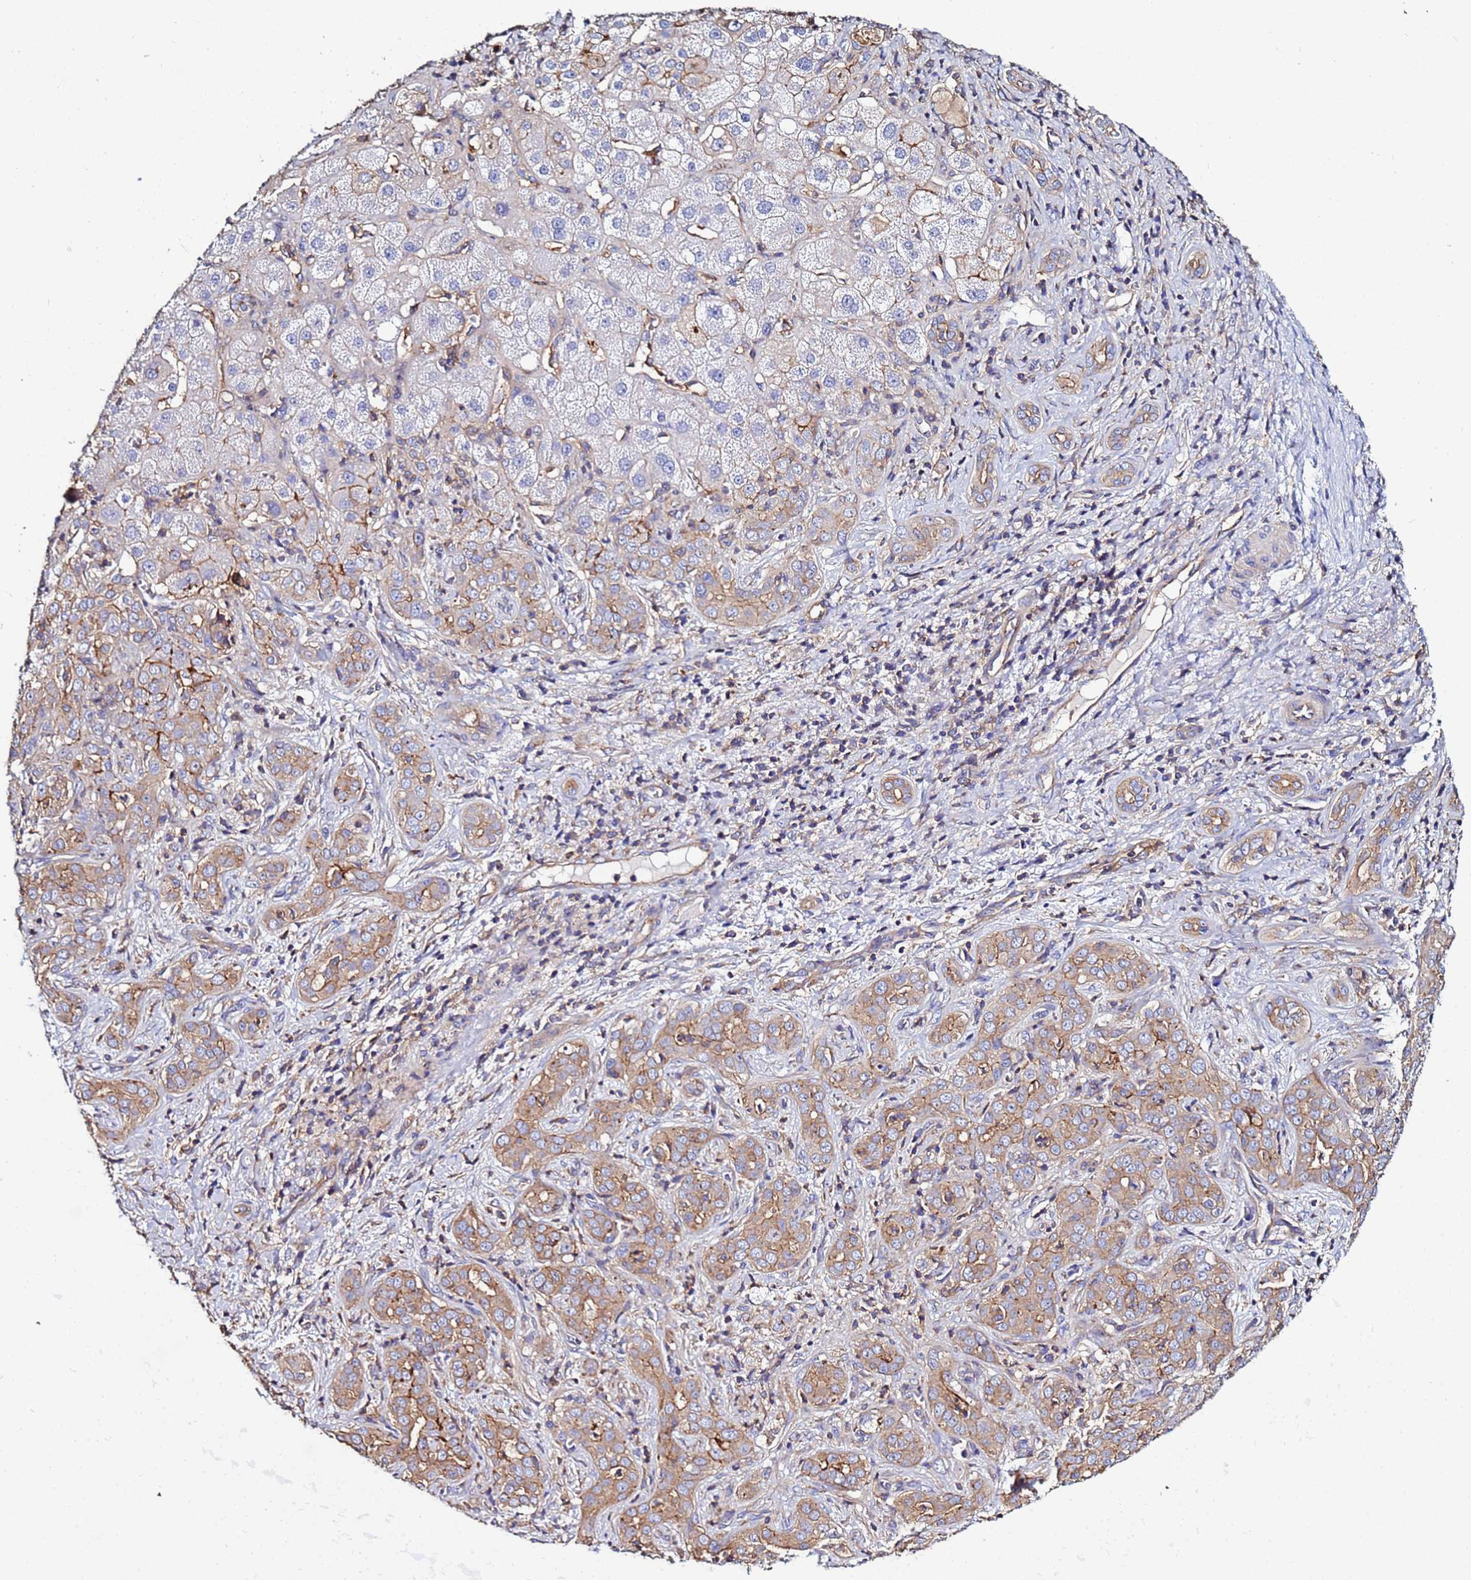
{"staining": {"intensity": "moderate", "quantity": ">75%", "location": "cytoplasmic/membranous"}, "tissue": "liver cancer", "cell_type": "Tumor cells", "image_type": "cancer", "snomed": [{"axis": "morphology", "description": "Carcinoma, Hepatocellular, NOS"}, {"axis": "topography", "description": "Liver"}], "caption": "This histopathology image shows immunohistochemistry staining of human hepatocellular carcinoma (liver), with medium moderate cytoplasmic/membranous staining in approximately >75% of tumor cells.", "gene": "POTEE", "patient": {"sex": "female", "age": 43}}